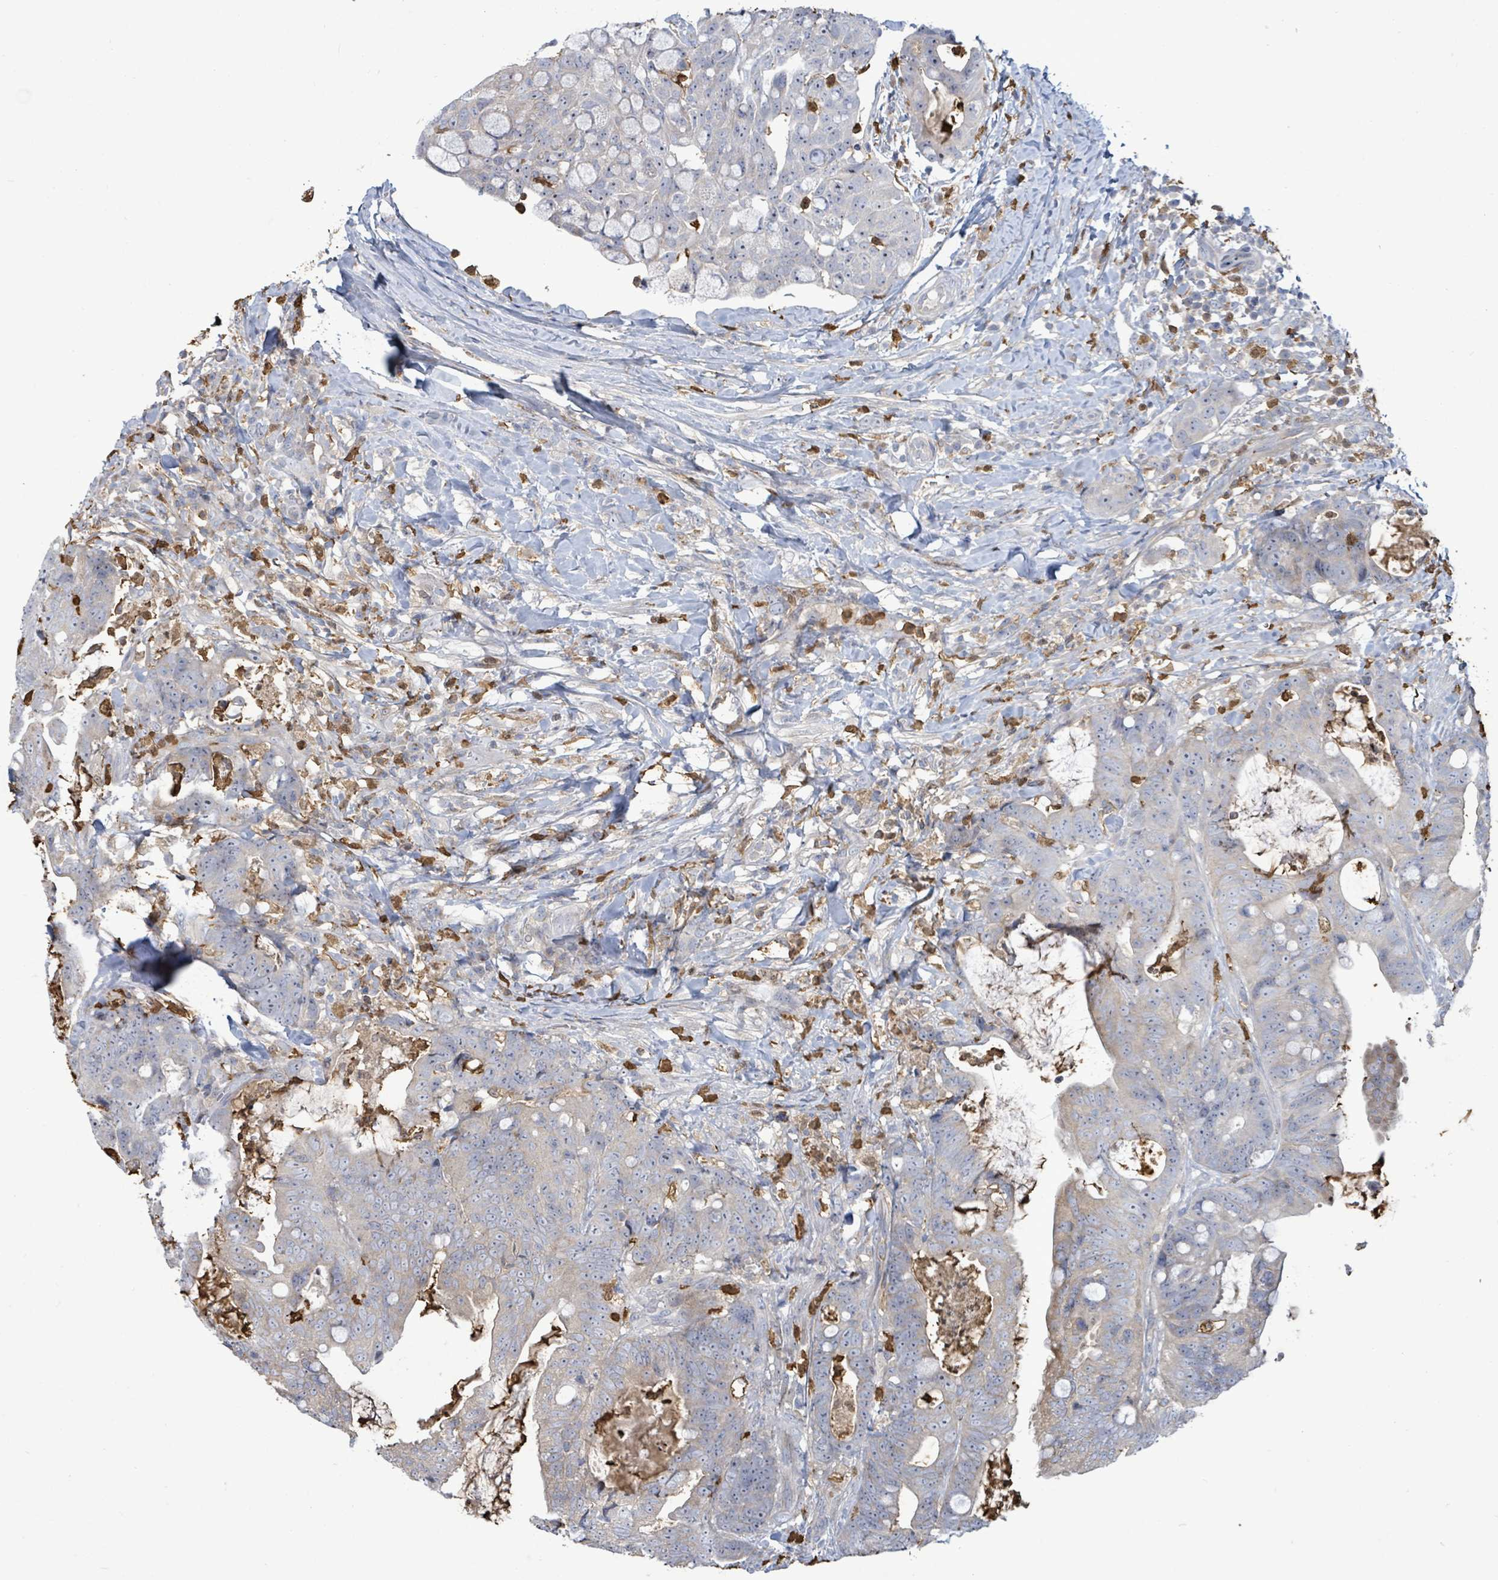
{"staining": {"intensity": "negative", "quantity": "none", "location": "none"}, "tissue": "colorectal cancer", "cell_type": "Tumor cells", "image_type": "cancer", "snomed": [{"axis": "morphology", "description": "Adenocarcinoma, NOS"}, {"axis": "topography", "description": "Colon"}], "caption": "An IHC histopathology image of colorectal cancer (adenocarcinoma) is shown. There is no staining in tumor cells of colorectal cancer (adenocarcinoma).", "gene": "FAM210A", "patient": {"sex": "female", "age": 82}}